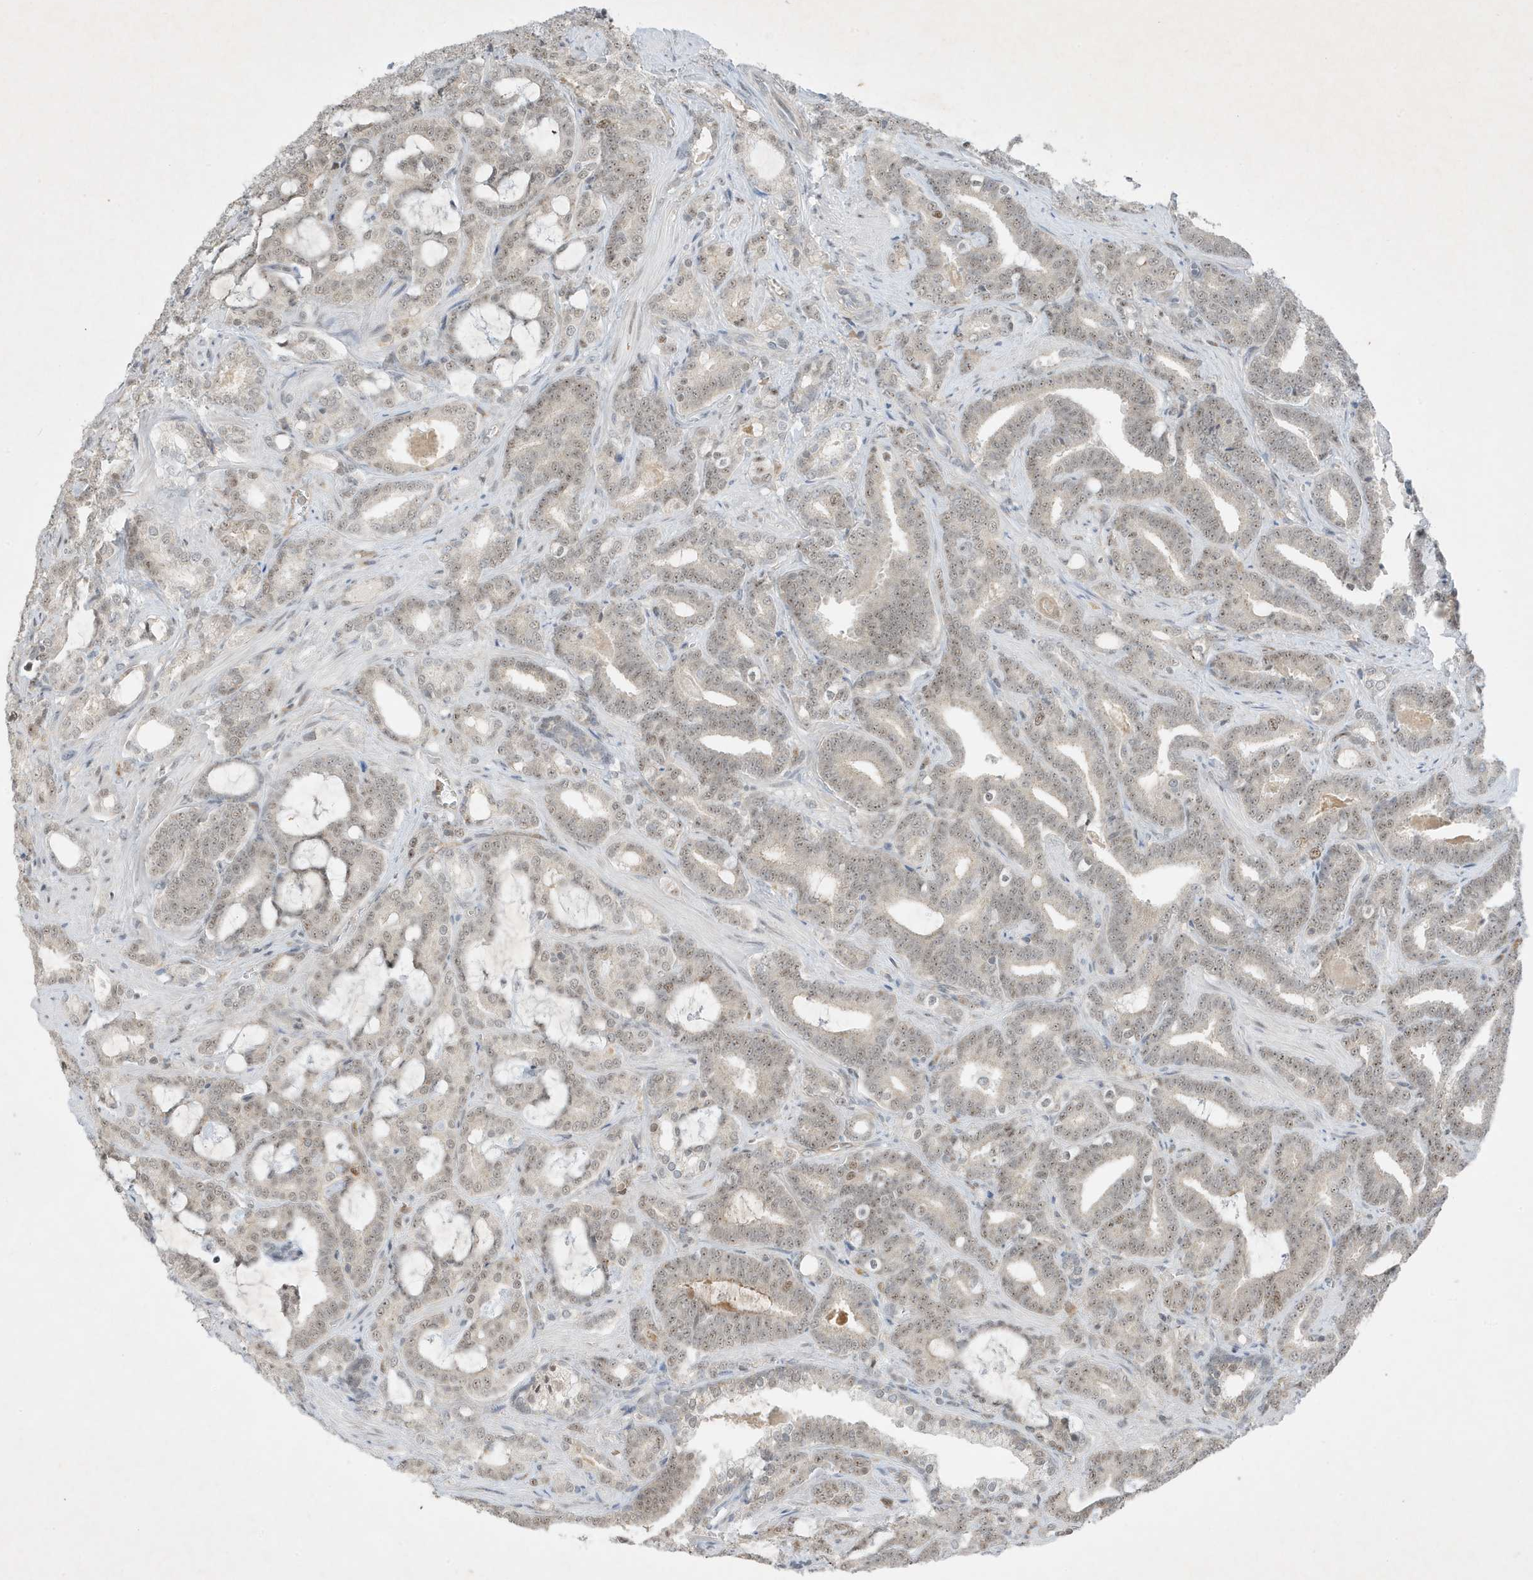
{"staining": {"intensity": "weak", "quantity": "25%-75%", "location": "nuclear"}, "tissue": "prostate cancer", "cell_type": "Tumor cells", "image_type": "cancer", "snomed": [{"axis": "morphology", "description": "Adenocarcinoma, High grade"}, {"axis": "topography", "description": "Prostate and seminal vesicle, NOS"}], "caption": "IHC of prostate cancer (high-grade adenocarcinoma) demonstrates low levels of weak nuclear positivity in approximately 25%-75% of tumor cells.", "gene": "MAST3", "patient": {"sex": "male", "age": 67}}